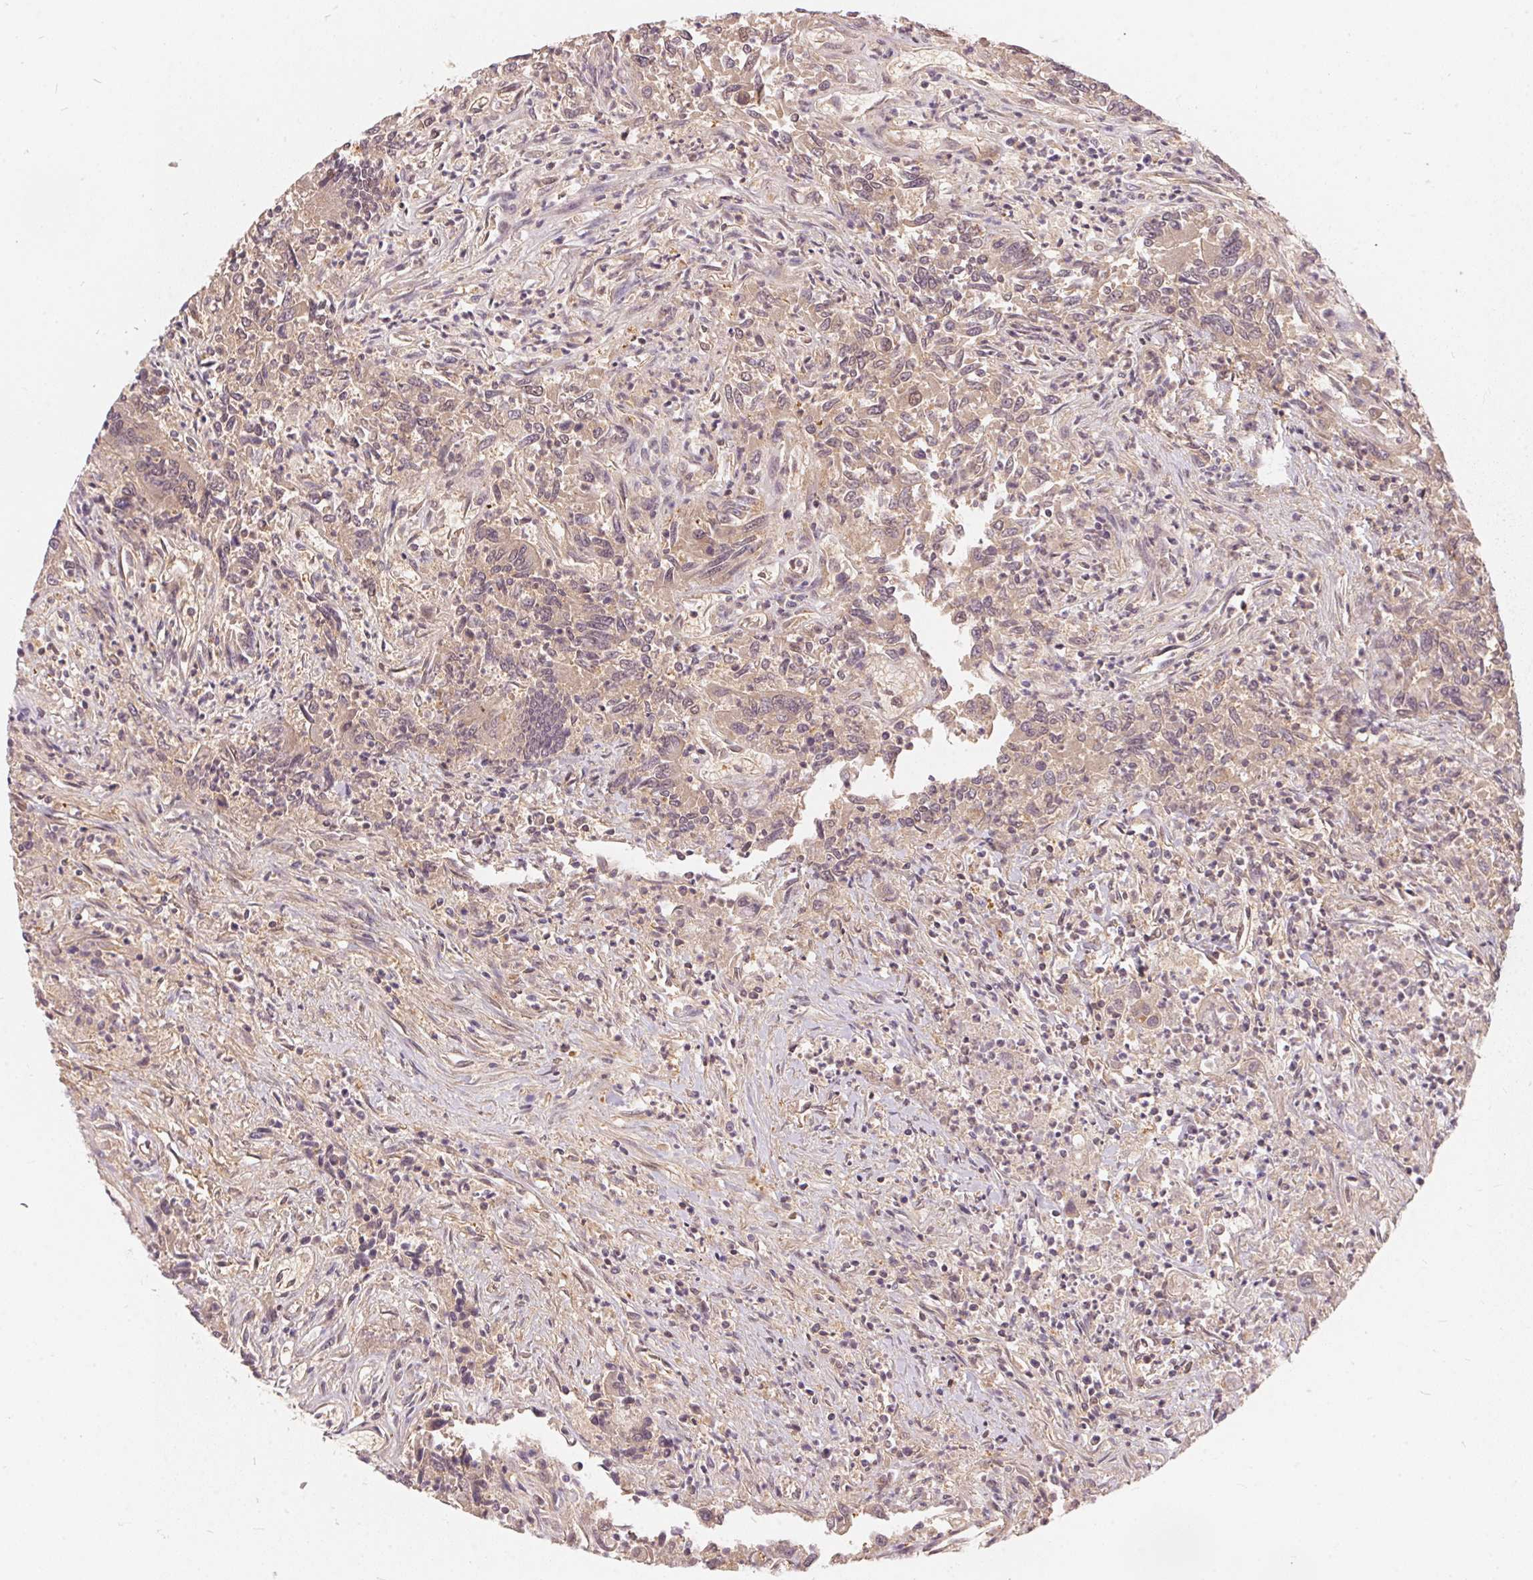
{"staining": {"intensity": "weak", "quantity": "25%-75%", "location": "cytoplasmic/membranous"}, "tissue": "colorectal cancer", "cell_type": "Tumor cells", "image_type": "cancer", "snomed": [{"axis": "morphology", "description": "Adenocarcinoma, NOS"}, {"axis": "topography", "description": "Colon"}], "caption": "A brown stain highlights weak cytoplasmic/membranous staining of a protein in adenocarcinoma (colorectal) tumor cells.", "gene": "BLMH", "patient": {"sex": "female", "age": 67}}